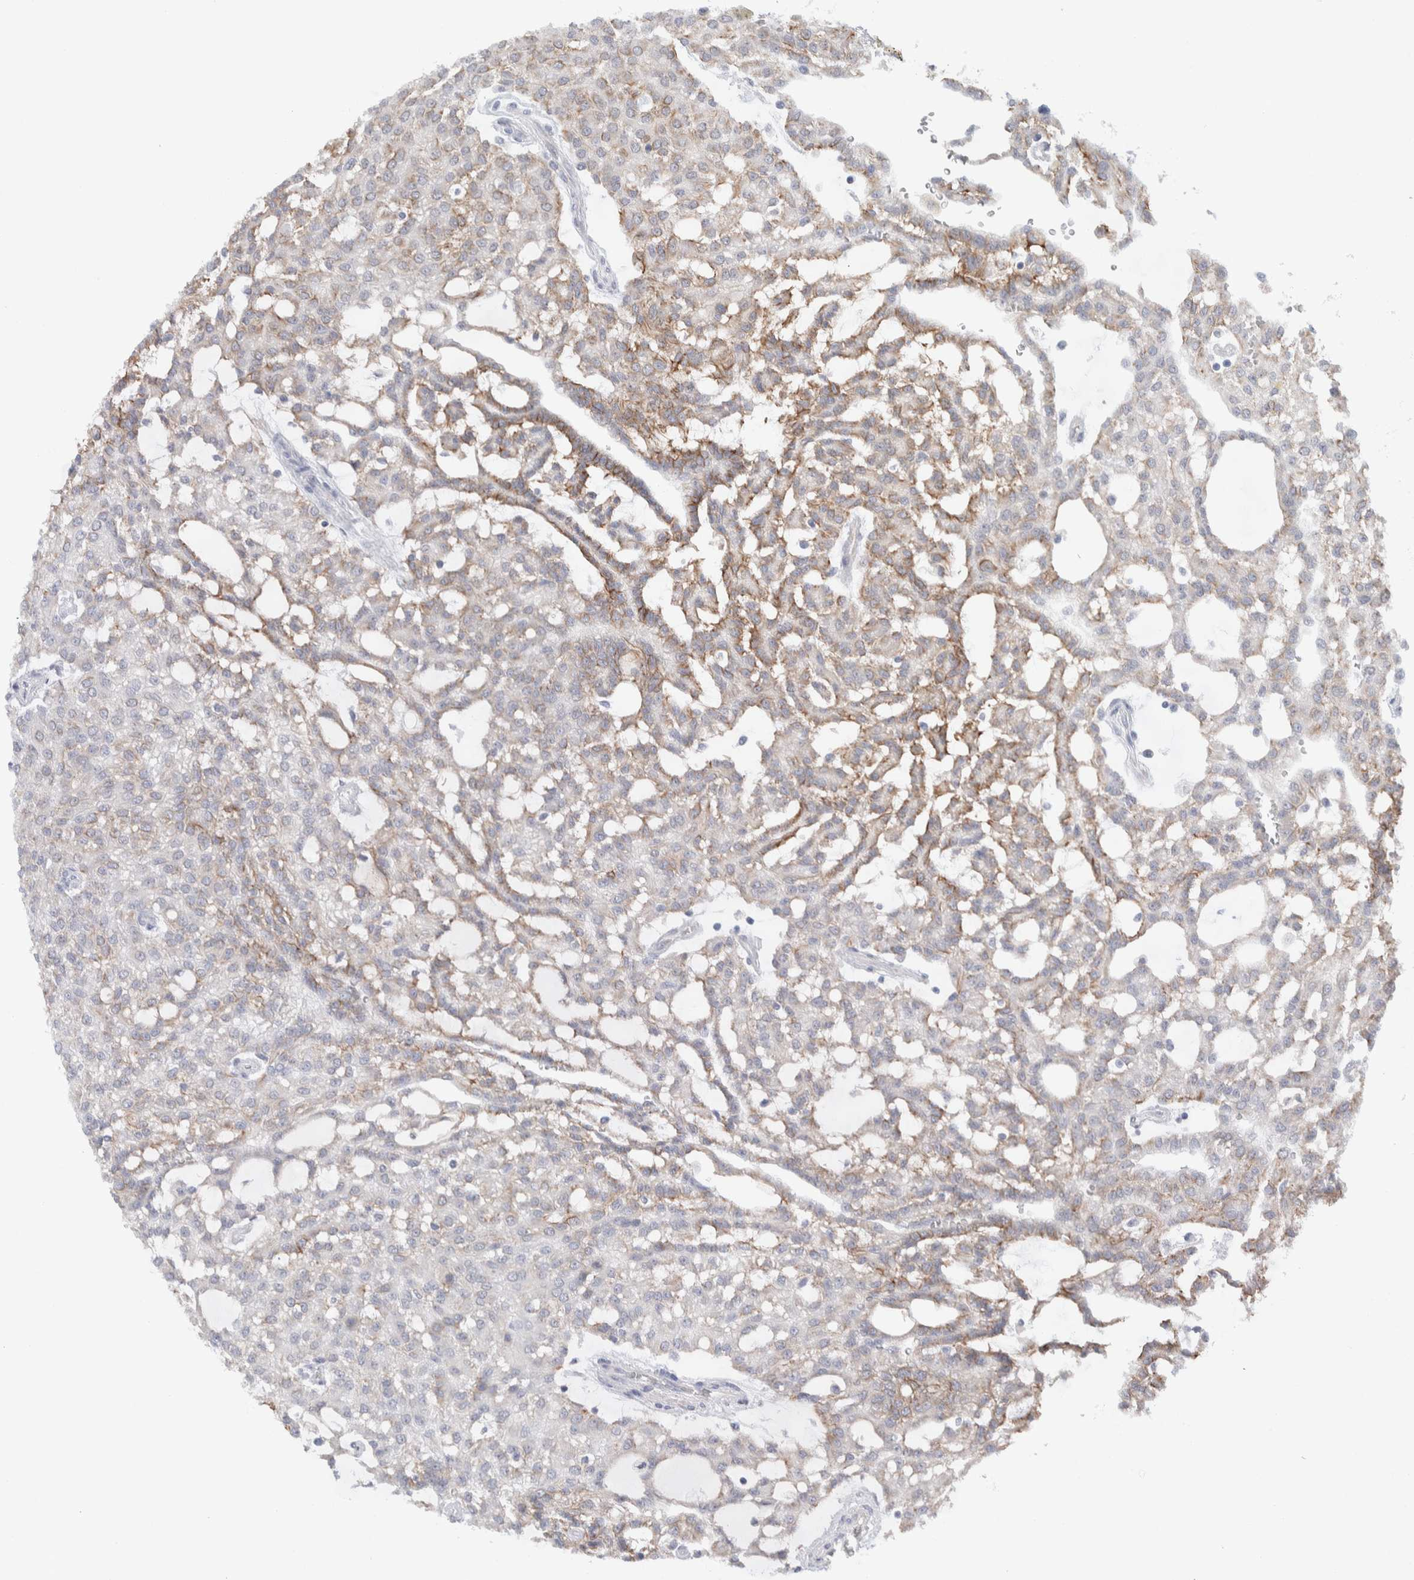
{"staining": {"intensity": "weak", "quantity": ">75%", "location": "cytoplasmic/membranous"}, "tissue": "renal cancer", "cell_type": "Tumor cells", "image_type": "cancer", "snomed": [{"axis": "morphology", "description": "Adenocarcinoma, NOS"}, {"axis": "topography", "description": "Kidney"}], "caption": "Adenocarcinoma (renal) was stained to show a protein in brown. There is low levels of weak cytoplasmic/membranous positivity in approximately >75% of tumor cells. (DAB IHC, brown staining for protein, blue staining for nuclei).", "gene": "C1orf112", "patient": {"sex": "male", "age": 63}}